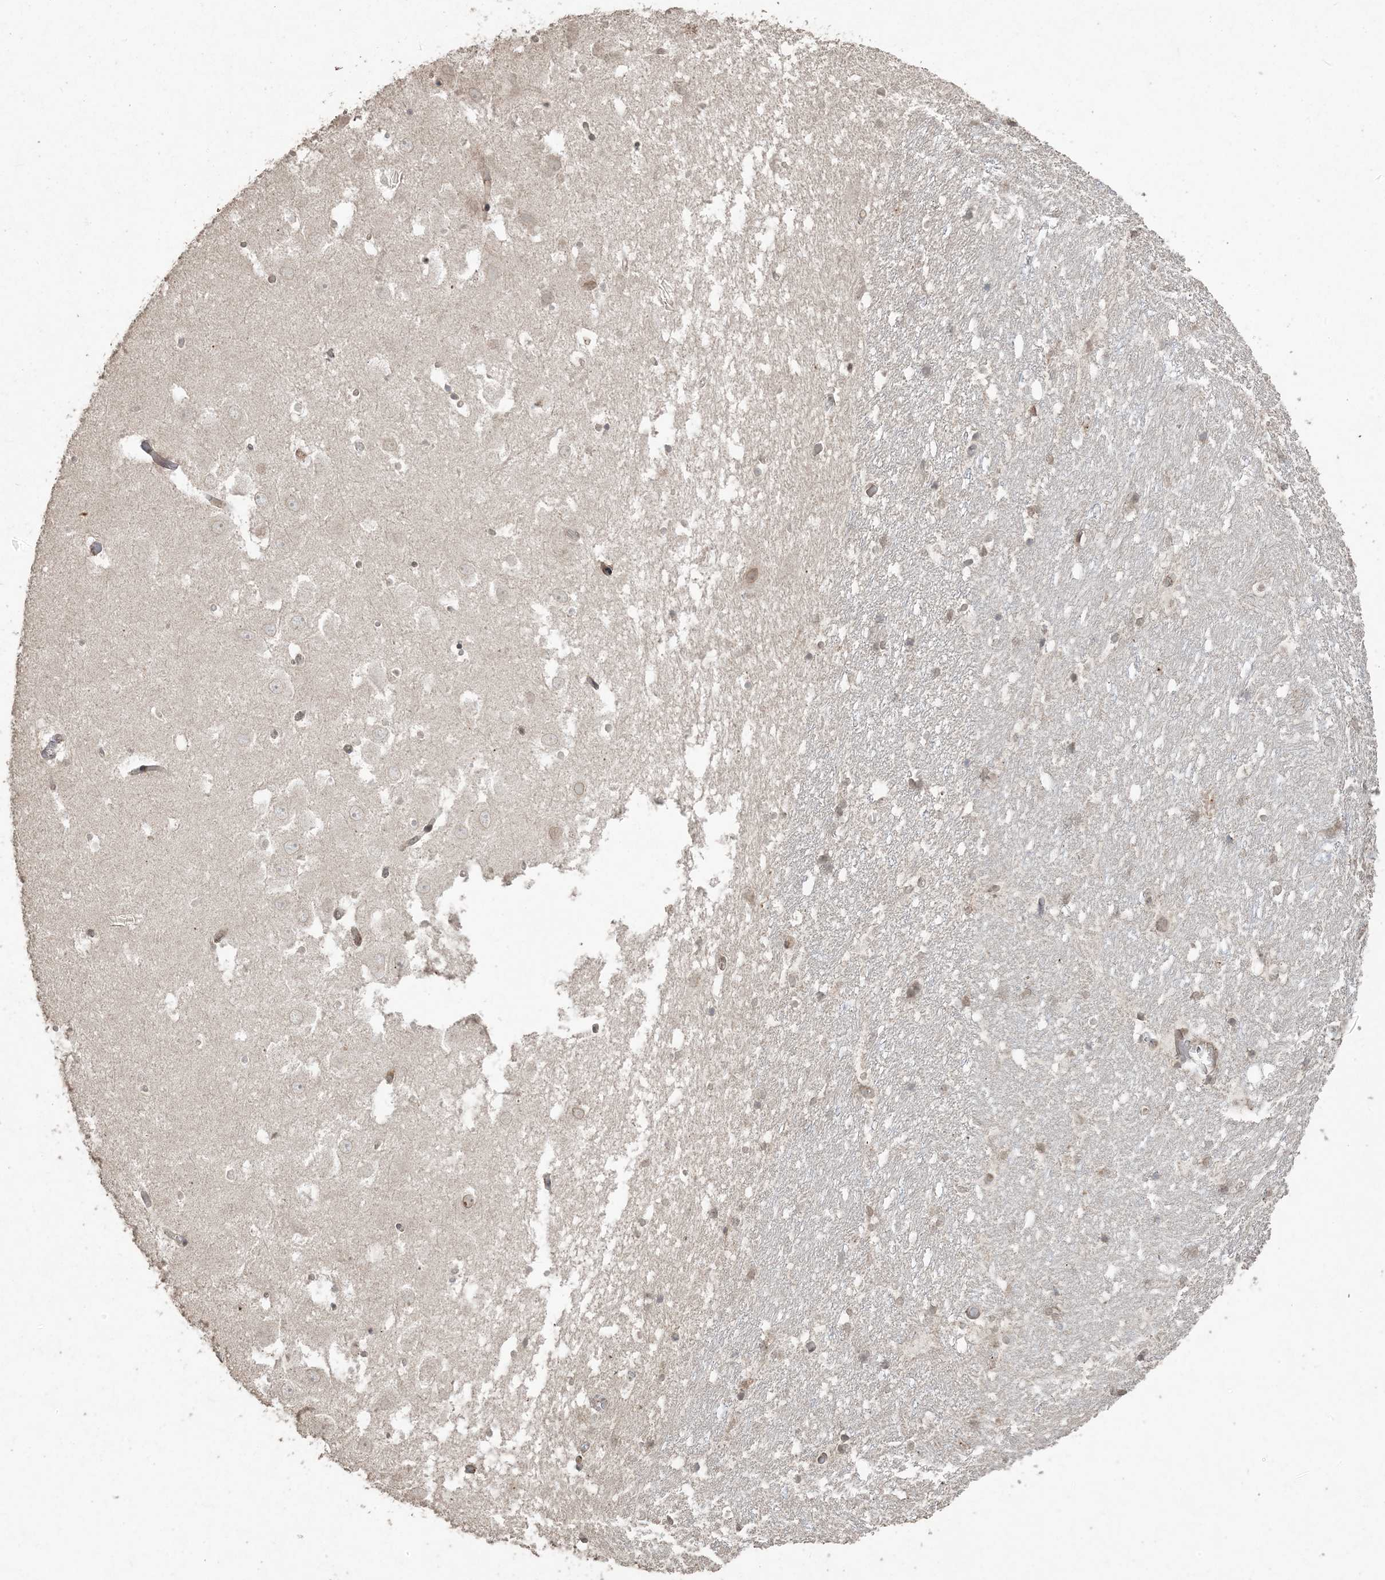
{"staining": {"intensity": "weak", "quantity": "25%-75%", "location": "cytoplasmic/membranous"}, "tissue": "hippocampus", "cell_type": "Glial cells", "image_type": "normal", "snomed": [{"axis": "morphology", "description": "Normal tissue, NOS"}, {"axis": "topography", "description": "Hippocampus"}], "caption": "High-power microscopy captured an immunohistochemistry (IHC) photomicrograph of normal hippocampus, revealing weak cytoplasmic/membranous staining in about 25%-75% of glial cells.", "gene": "DDX19B", "patient": {"sex": "female", "age": 52}}